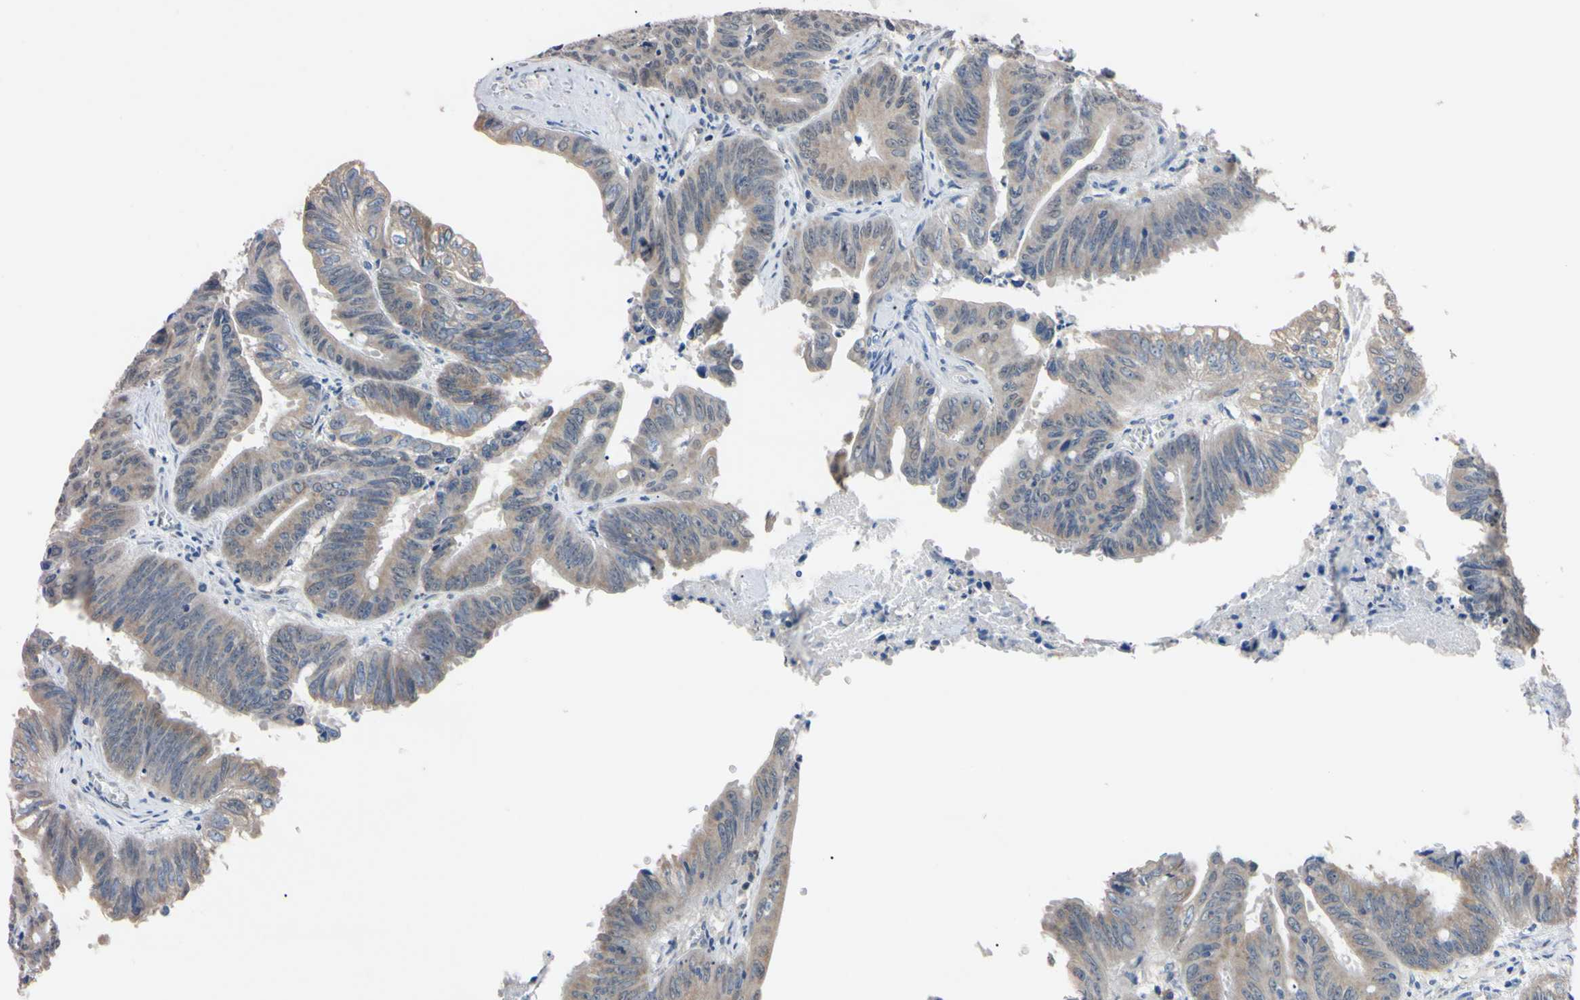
{"staining": {"intensity": "weak", "quantity": ">75%", "location": "cytoplasmic/membranous"}, "tissue": "colorectal cancer", "cell_type": "Tumor cells", "image_type": "cancer", "snomed": [{"axis": "morphology", "description": "Adenocarcinoma, NOS"}, {"axis": "topography", "description": "Colon"}], "caption": "IHC histopathology image of human colorectal cancer (adenocarcinoma) stained for a protein (brown), which shows low levels of weak cytoplasmic/membranous positivity in about >75% of tumor cells.", "gene": "PNKD", "patient": {"sex": "male", "age": 45}}